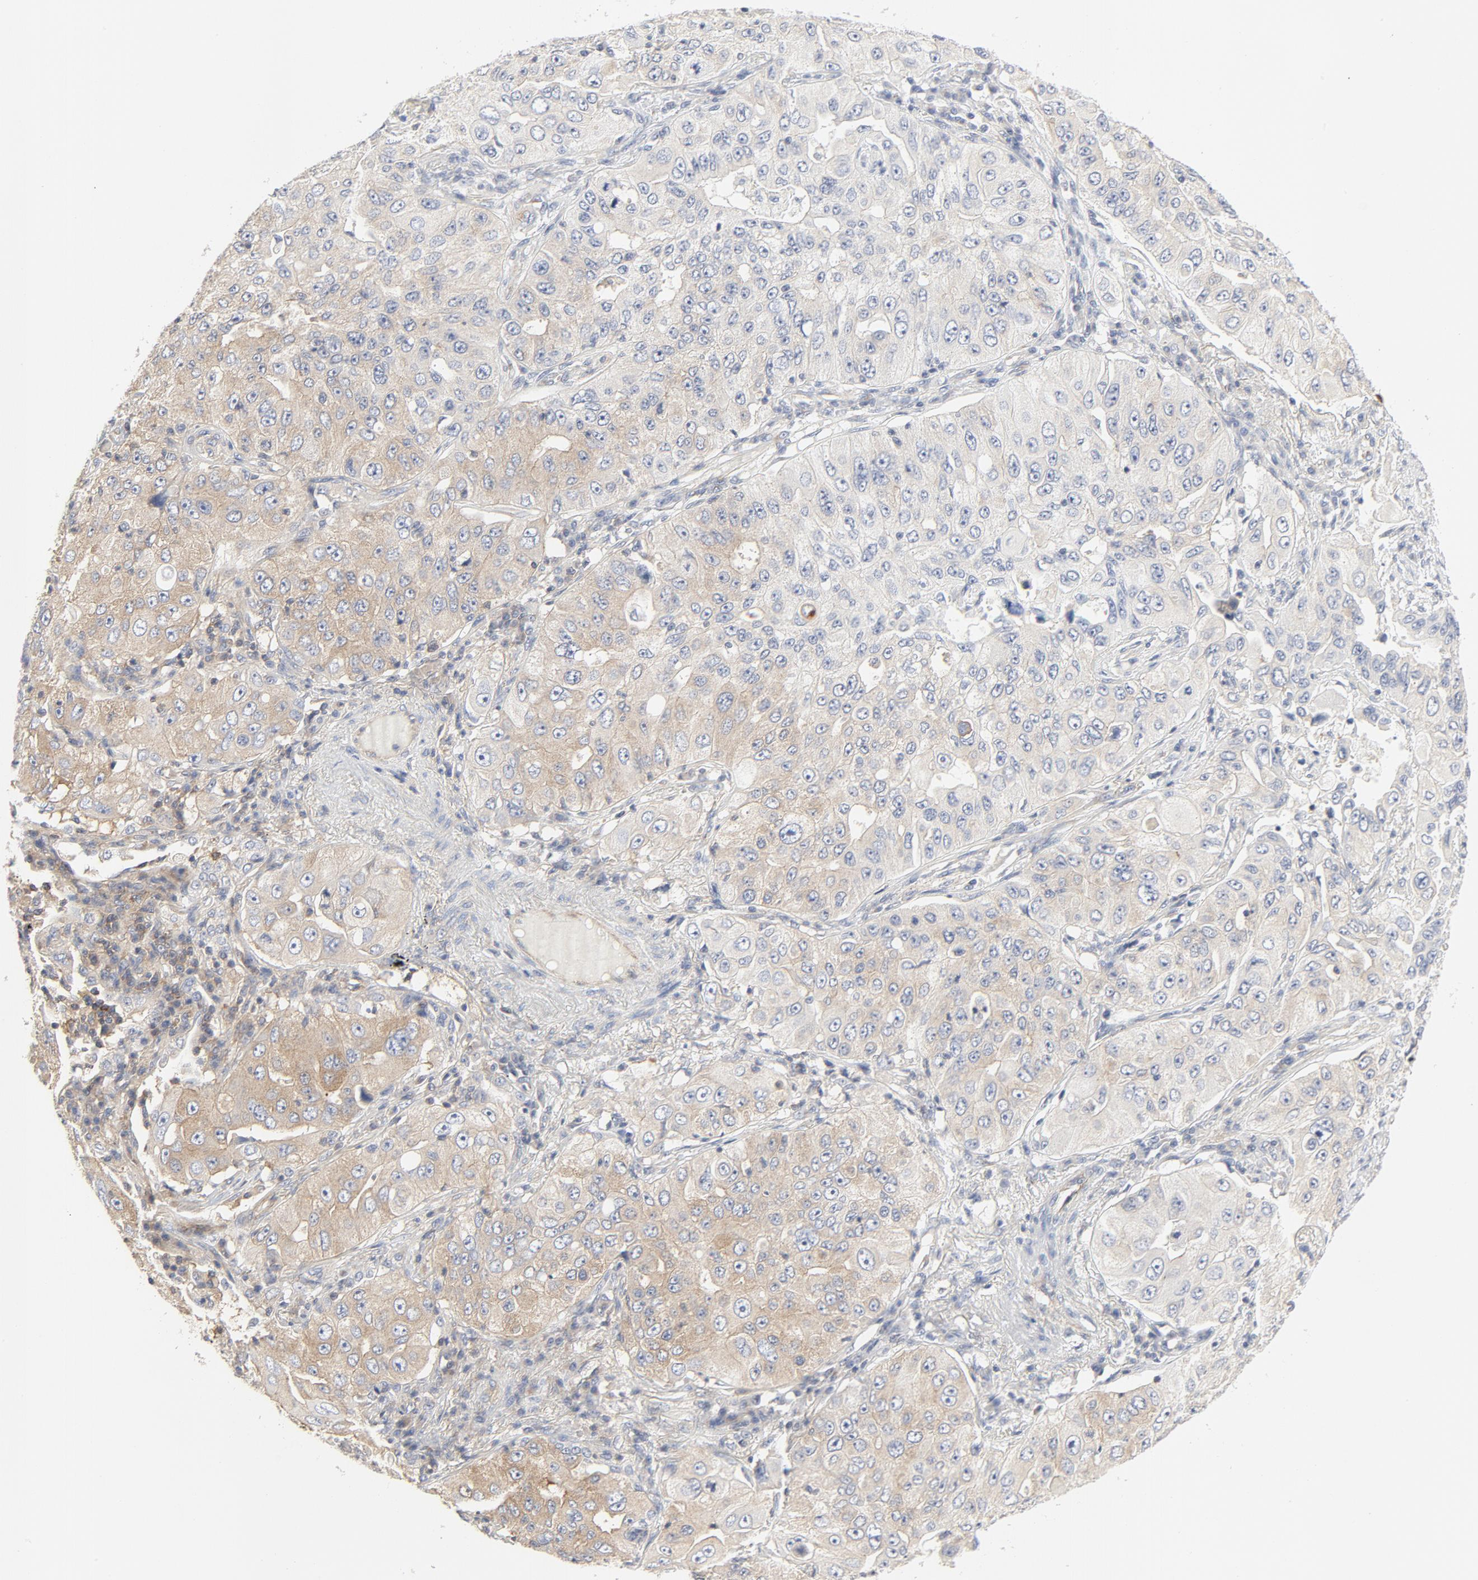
{"staining": {"intensity": "moderate", "quantity": "25%-75%", "location": "cytoplasmic/membranous"}, "tissue": "lung cancer", "cell_type": "Tumor cells", "image_type": "cancer", "snomed": [{"axis": "morphology", "description": "Adenocarcinoma, NOS"}, {"axis": "topography", "description": "Lung"}], "caption": "A medium amount of moderate cytoplasmic/membranous staining is appreciated in about 25%-75% of tumor cells in lung adenocarcinoma tissue. (DAB IHC, brown staining for protein, blue staining for nuclei).", "gene": "RABEP1", "patient": {"sex": "male", "age": 84}}